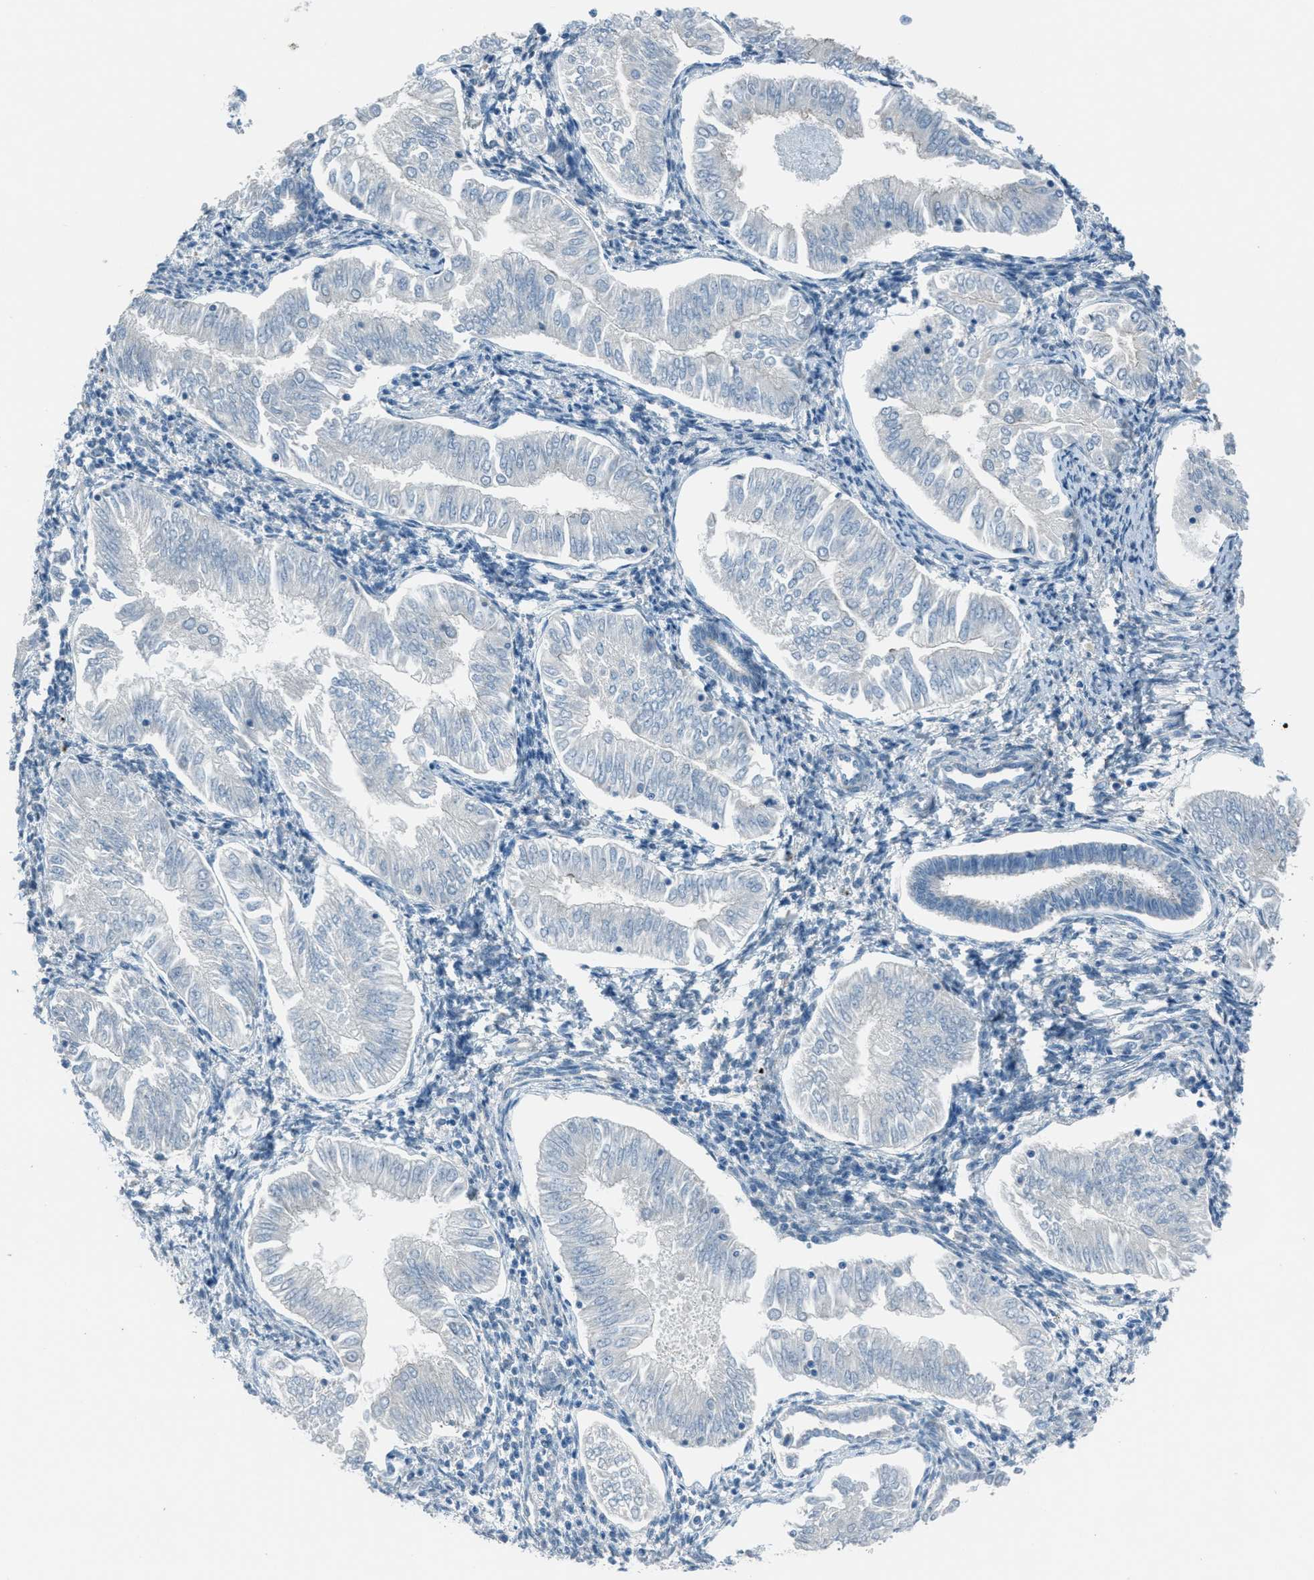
{"staining": {"intensity": "negative", "quantity": "none", "location": "none"}, "tissue": "endometrial cancer", "cell_type": "Tumor cells", "image_type": "cancer", "snomed": [{"axis": "morphology", "description": "Adenocarcinoma, NOS"}, {"axis": "topography", "description": "Endometrium"}], "caption": "This is an immunohistochemistry (IHC) image of endometrial adenocarcinoma. There is no expression in tumor cells.", "gene": "TCF3", "patient": {"sex": "female", "age": 53}}